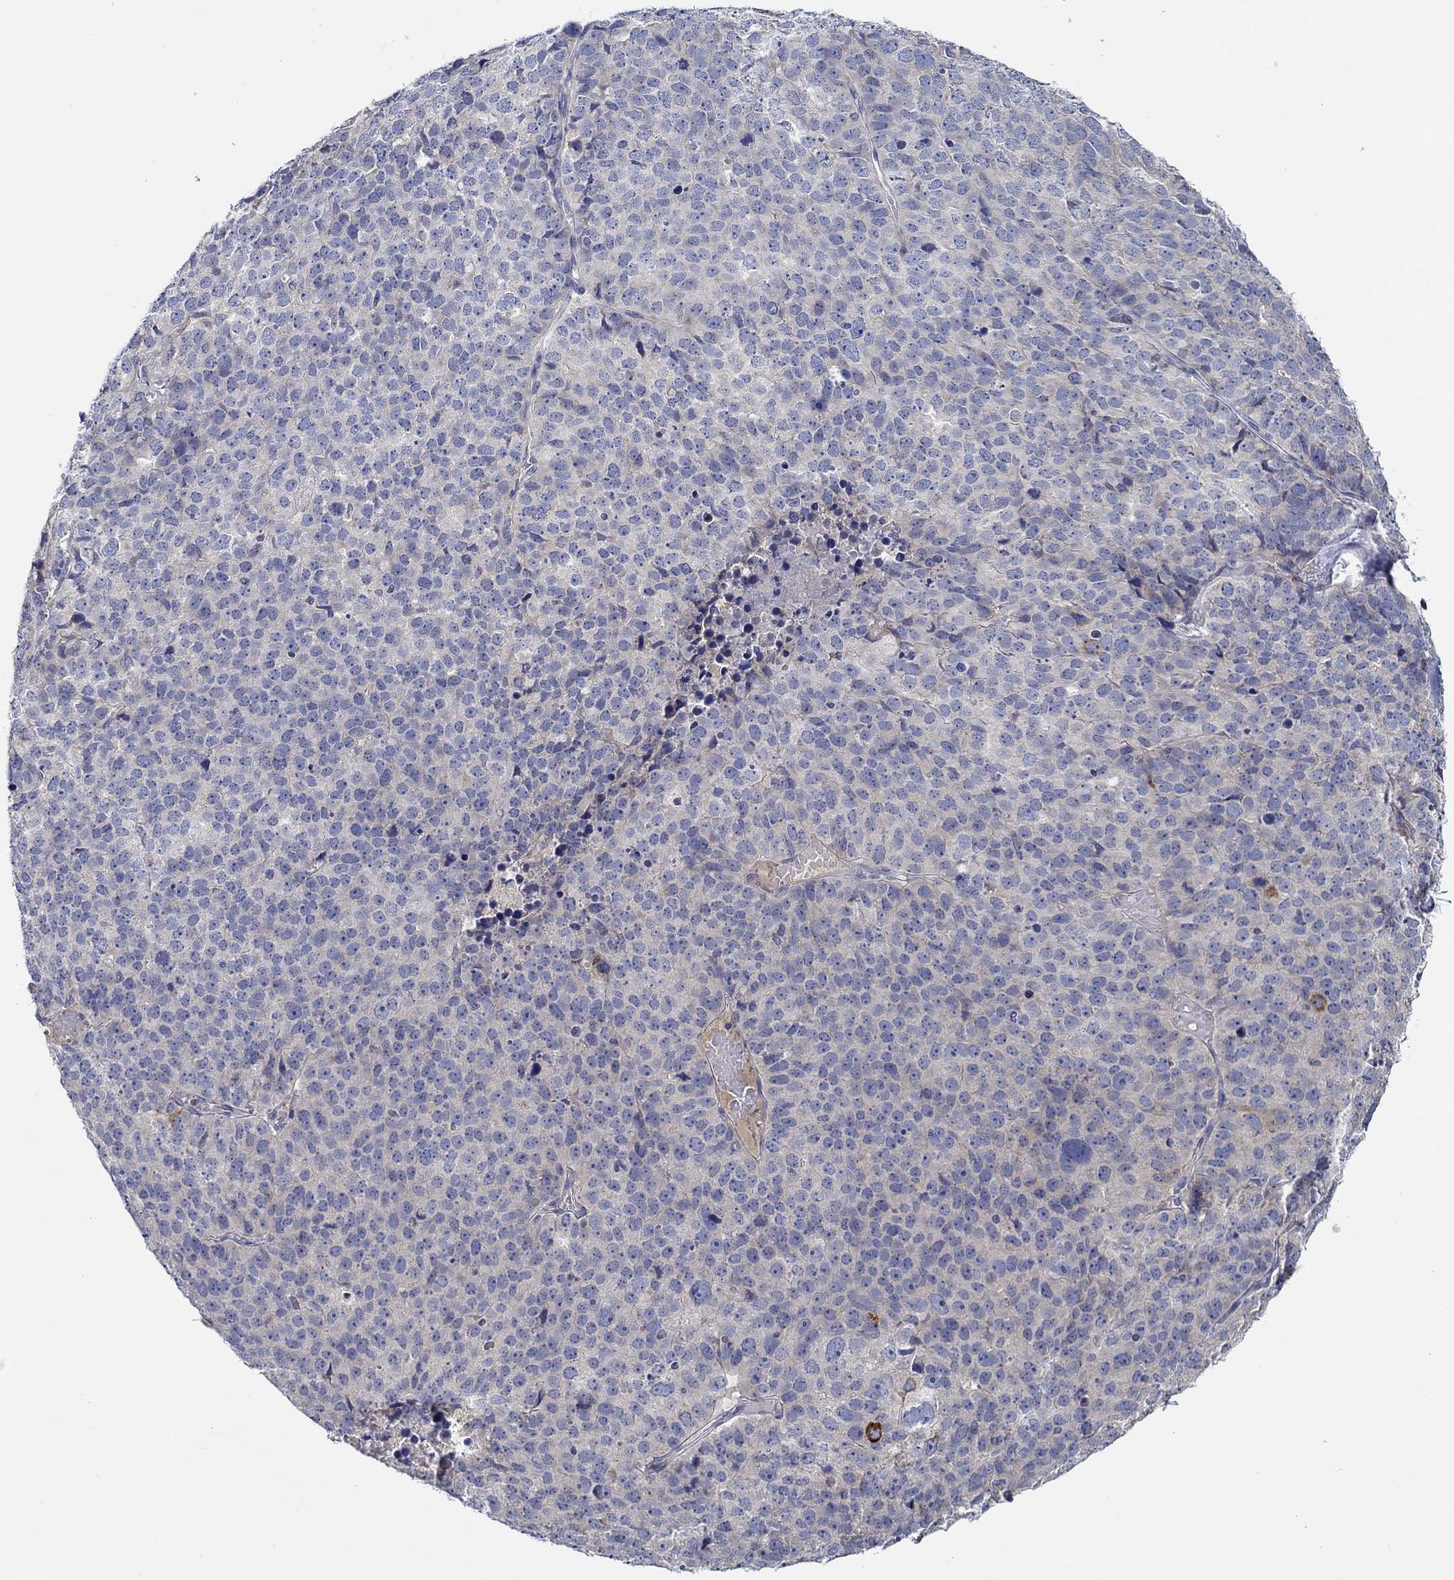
{"staining": {"intensity": "weak", "quantity": "<25%", "location": "cytoplasmic/membranous"}, "tissue": "stomach cancer", "cell_type": "Tumor cells", "image_type": "cancer", "snomed": [{"axis": "morphology", "description": "Adenocarcinoma, NOS"}, {"axis": "topography", "description": "Stomach"}], "caption": "Tumor cells are negative for protein expression in human stomach adenocarcinoma.", "gene": "CHIT1", "patient": {"sex": "male", "age": 69}}